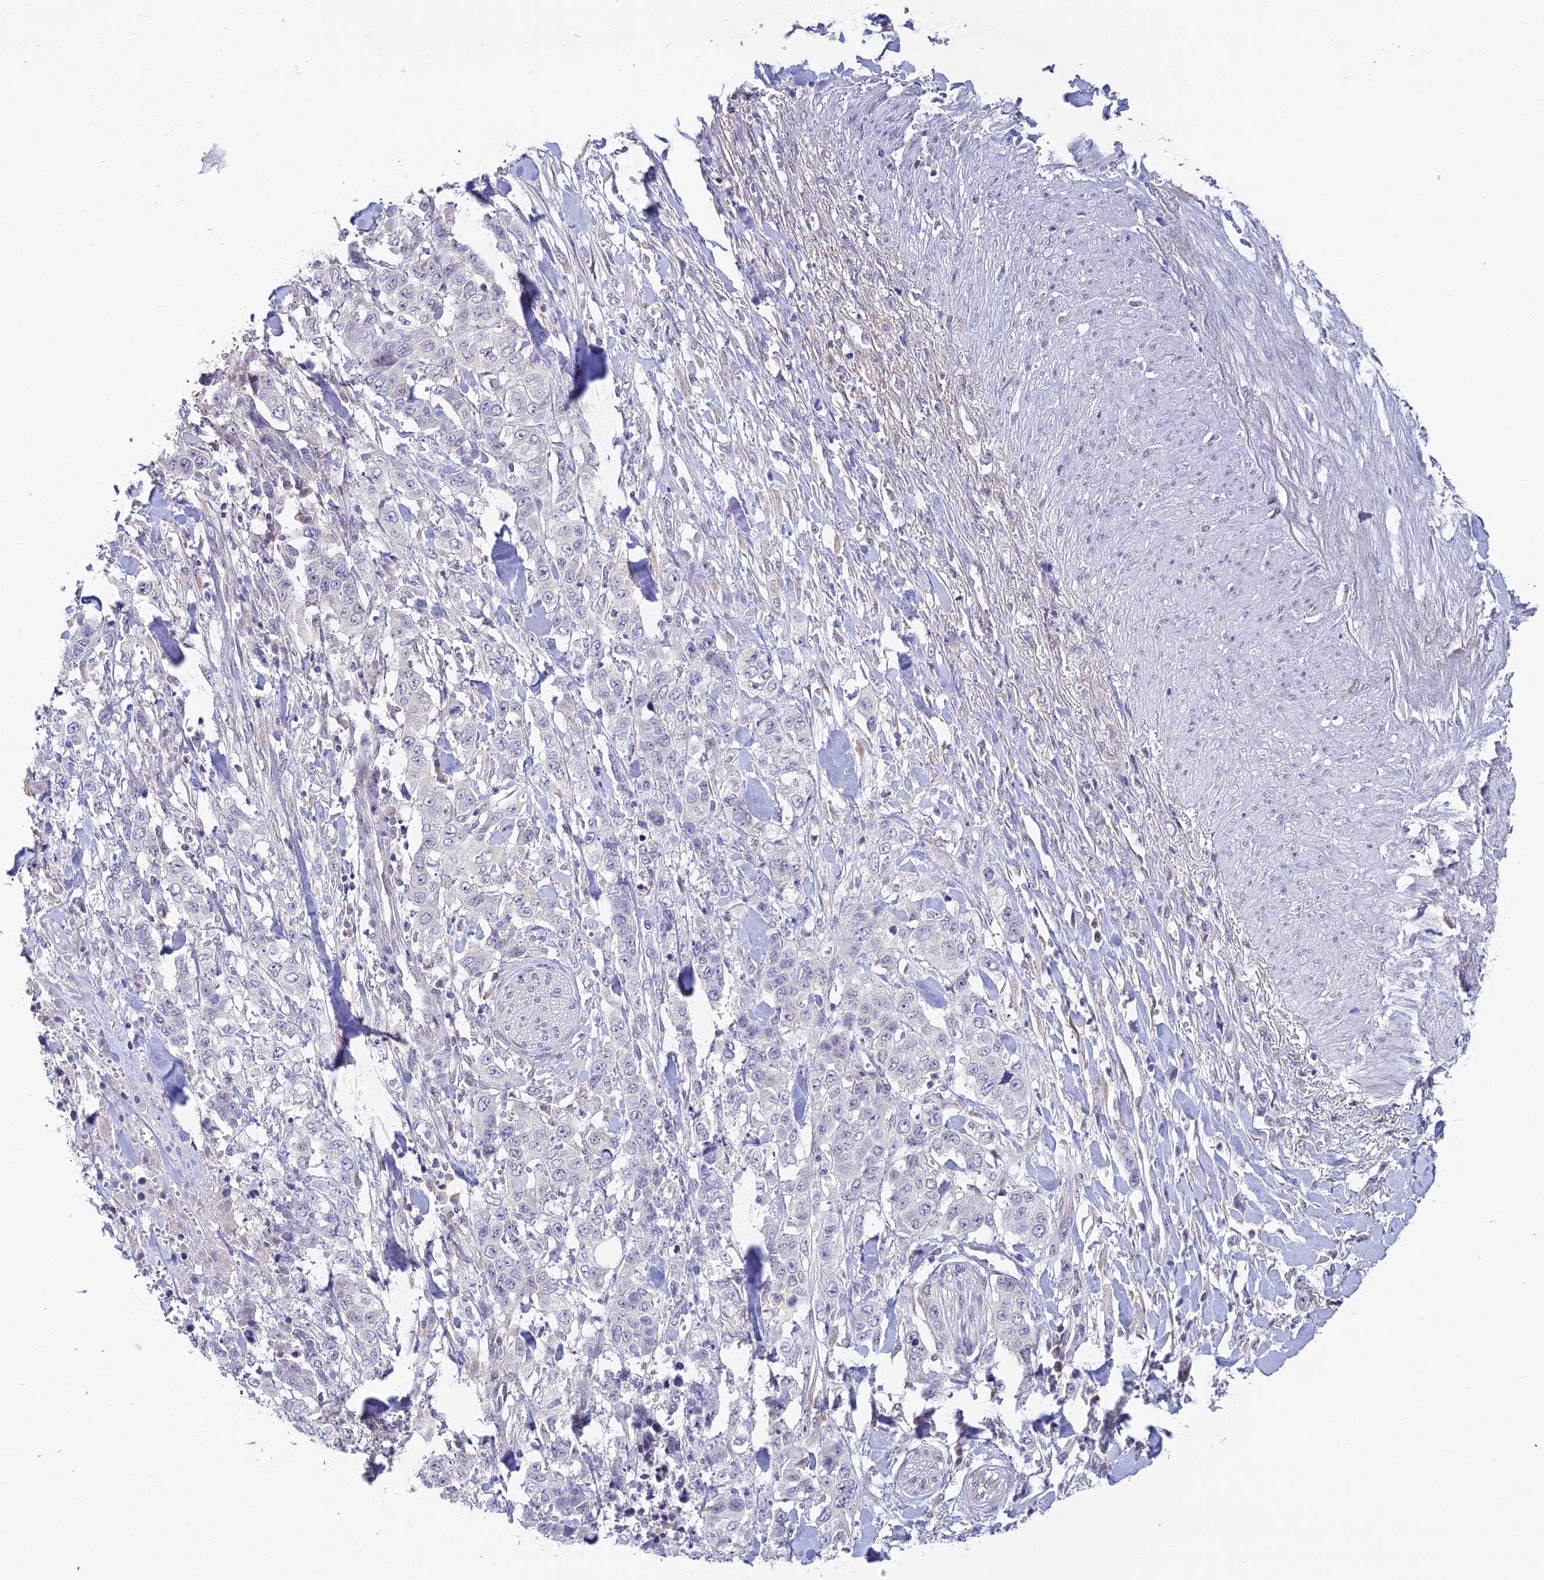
{"staining": {"intensity": "negative", "quantity": "none", "location": "none"}, "tissue": "stomach cancer", "cell_type": "Tumor cells", "image_type": "cancer", "snomed": [{"axis": "morphology", "description": "Adenocarcinoma, NOS"}, {"axis": "topography", "description": "Stomach, upper"}], "caption": "A photomicrograph of human stomach cancer is negative for staining in tumor cells.", "gene": "SKIC8", "patient": {"sex": "male", "age": 62}}